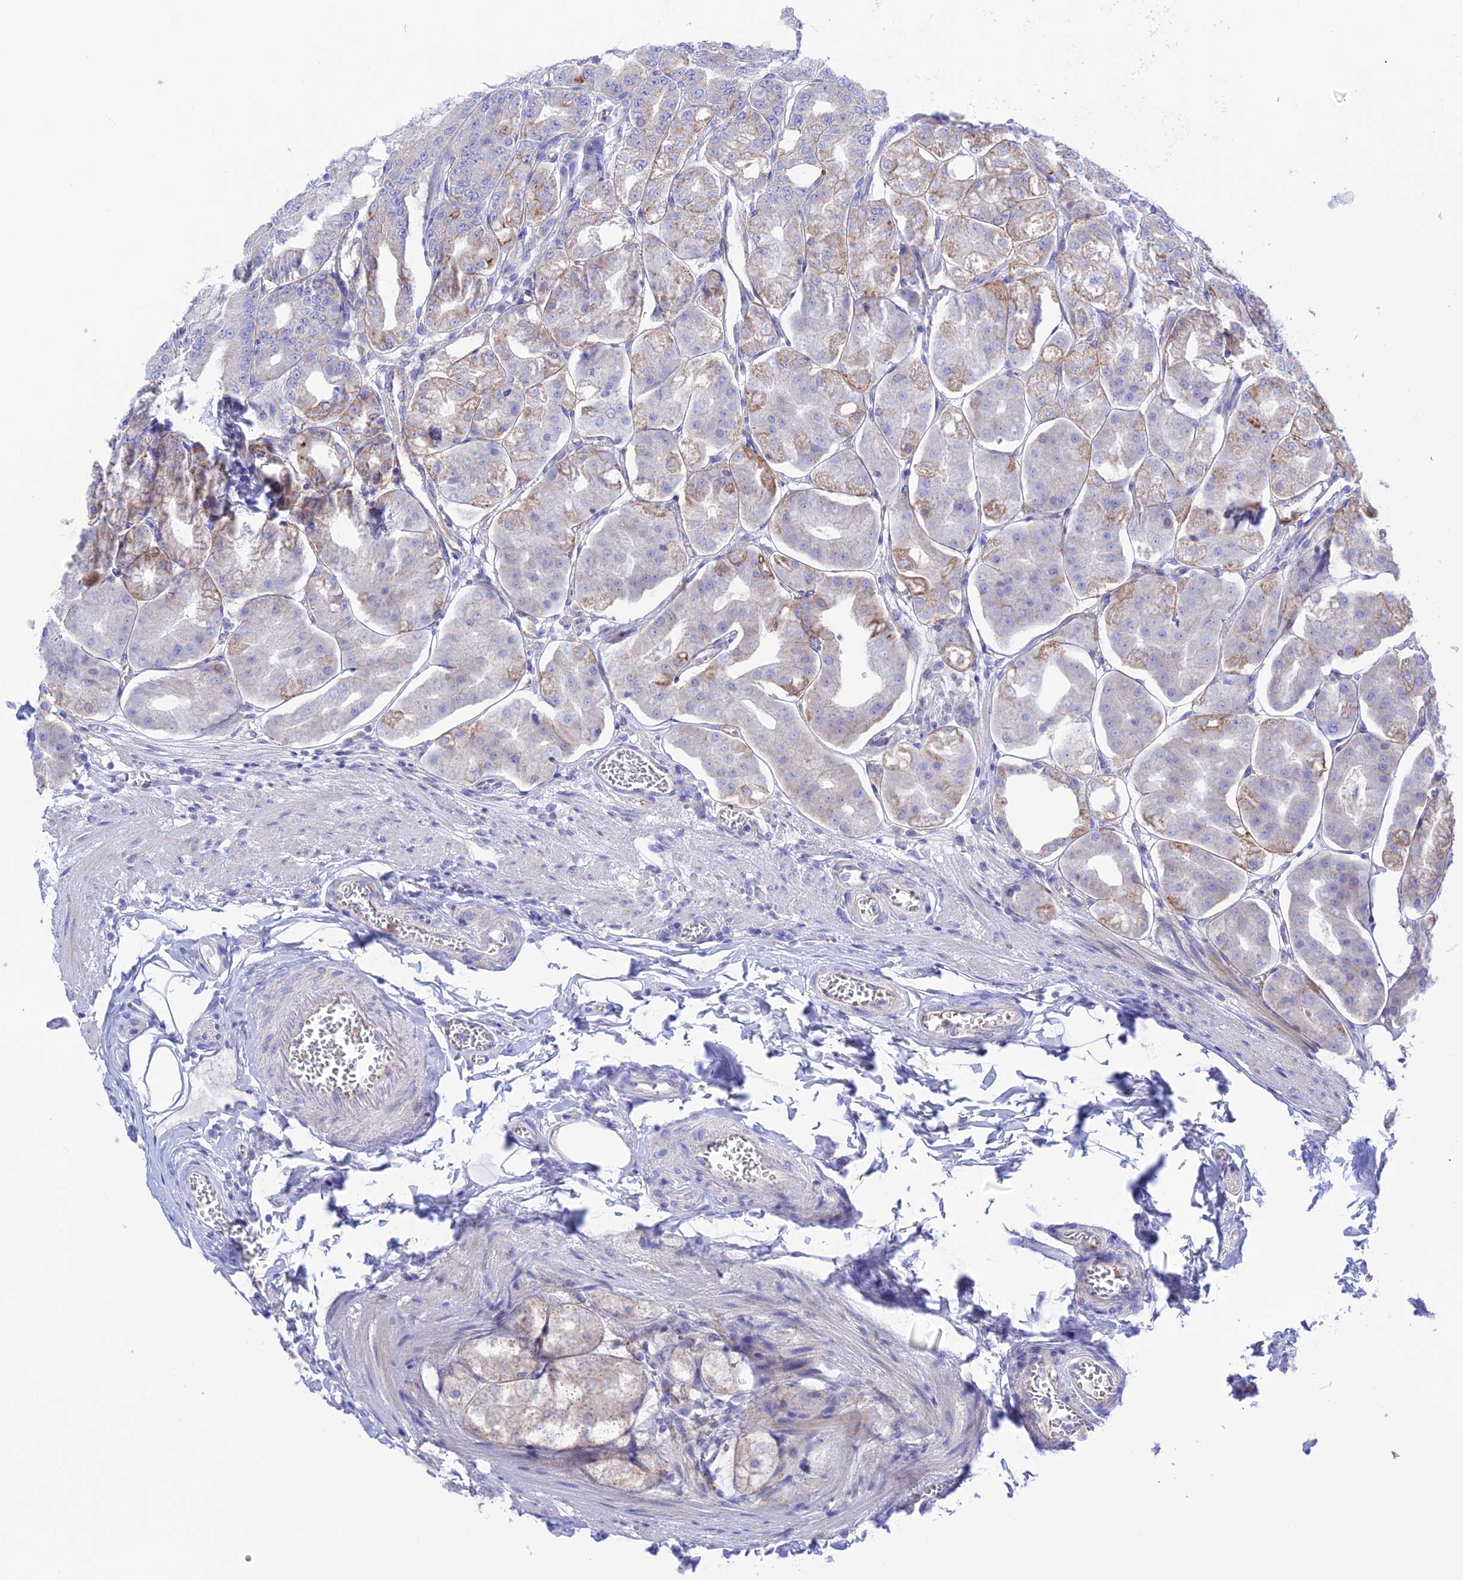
{"staining": {"intensity": "weak", "quantity": "<25%", "location": "cytoplasmic/membranous"}, "tissue": "stomach", "cell_type": "Glandular cells", "image_type": "normal", "snomed": [{"axis": "morphology", "description": "Normal tissue, NOS"}, {"axis": "topography", "description": "Stomach, lower"}], "caption": "Protein analysis of unremarkable stomach demonstrates no significant positivity in glandular cells.", "gene": "CHSY3", "patient": {"sex": "male", "age": 71}}